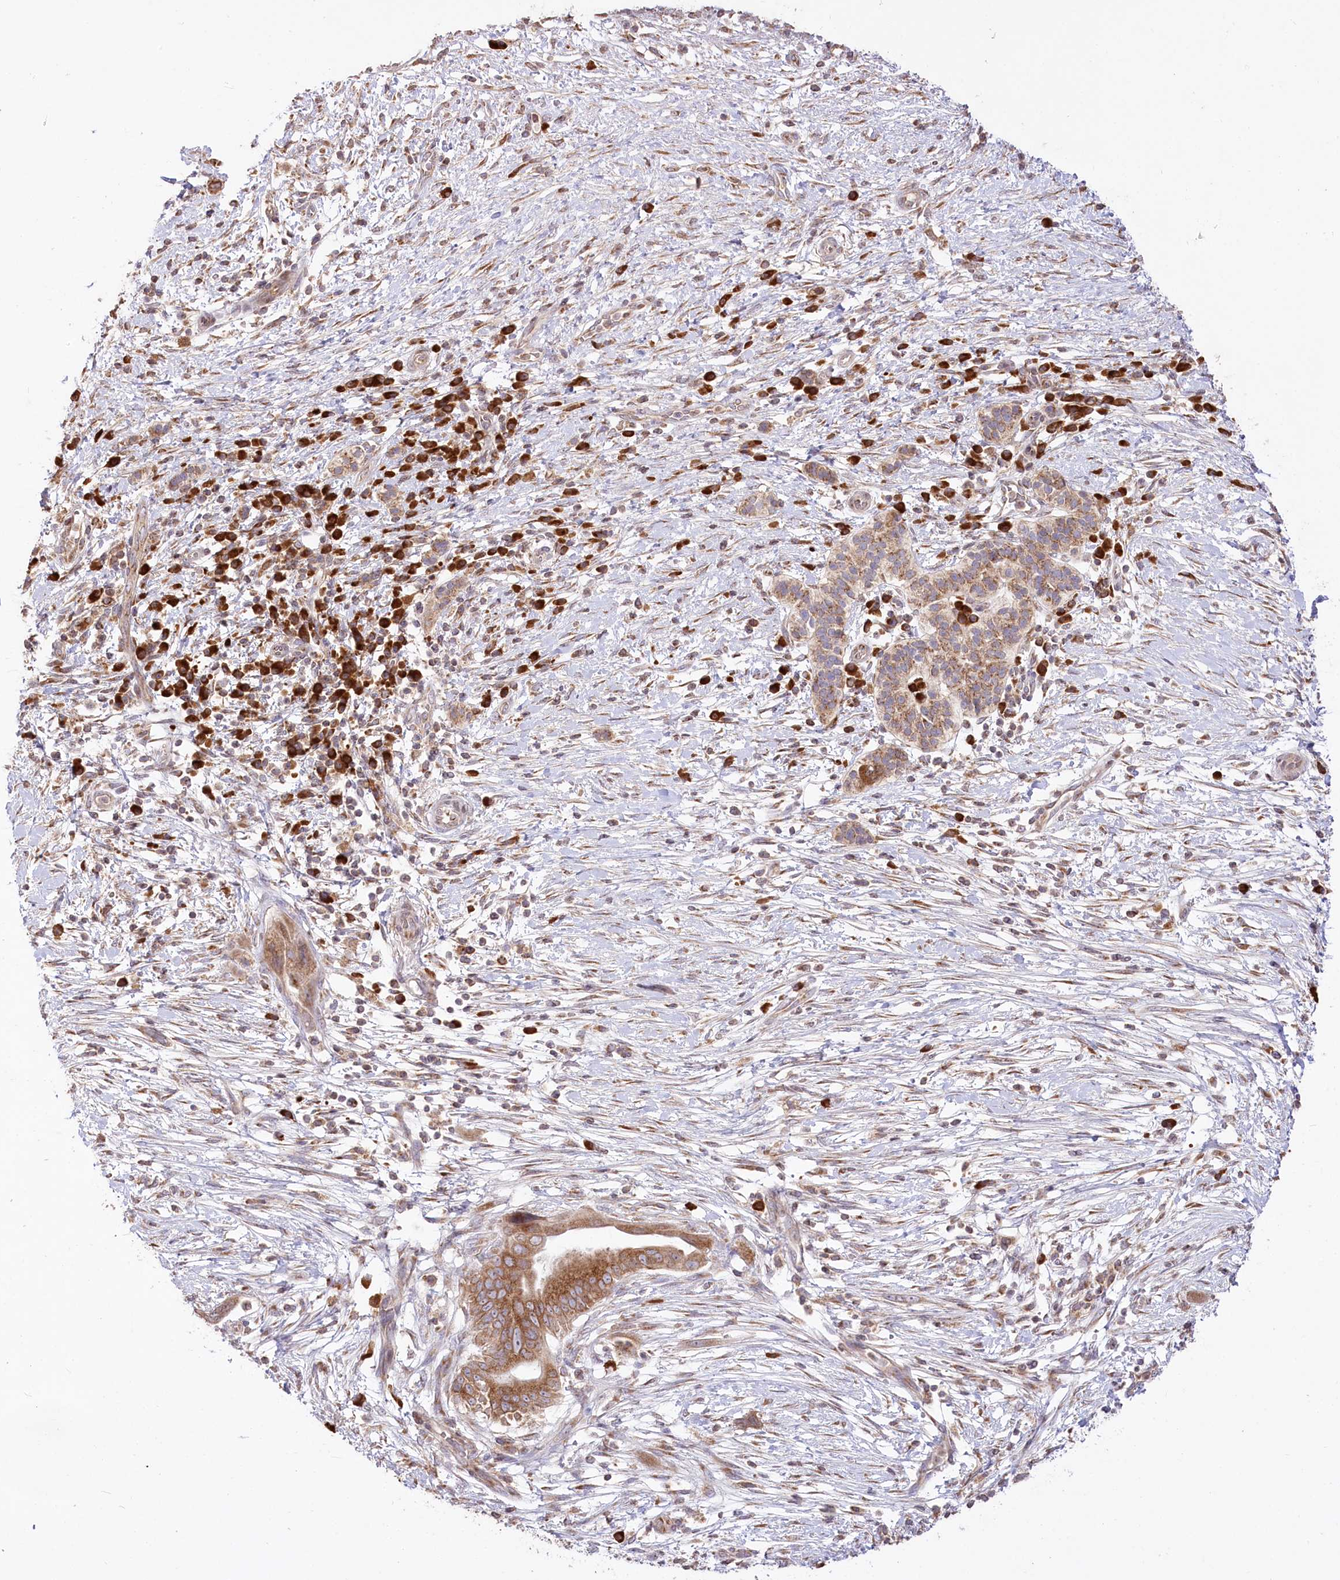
{"staining": {"intensity": "moderate", "quantity": ">75%", "location": "cytoplasmic/membranous"}, "tissue": "pancreatic cancer", "cell_type": "Tumor cells", "image_type": "cancer", "snomed": [{"axis": "morphology", "description": "Adenocarcinoma, NOS"}, {"axis": "topography", "description": "Pancreas"}], "caption": "Immunohistochemical staining of pancreatic cancer shows medium levels of moderate cytoplasmic/membranous protein expression in about >75% of tumor cells.", "gene": "STT3B", "patient": {"sex": "male", "age": 68}}